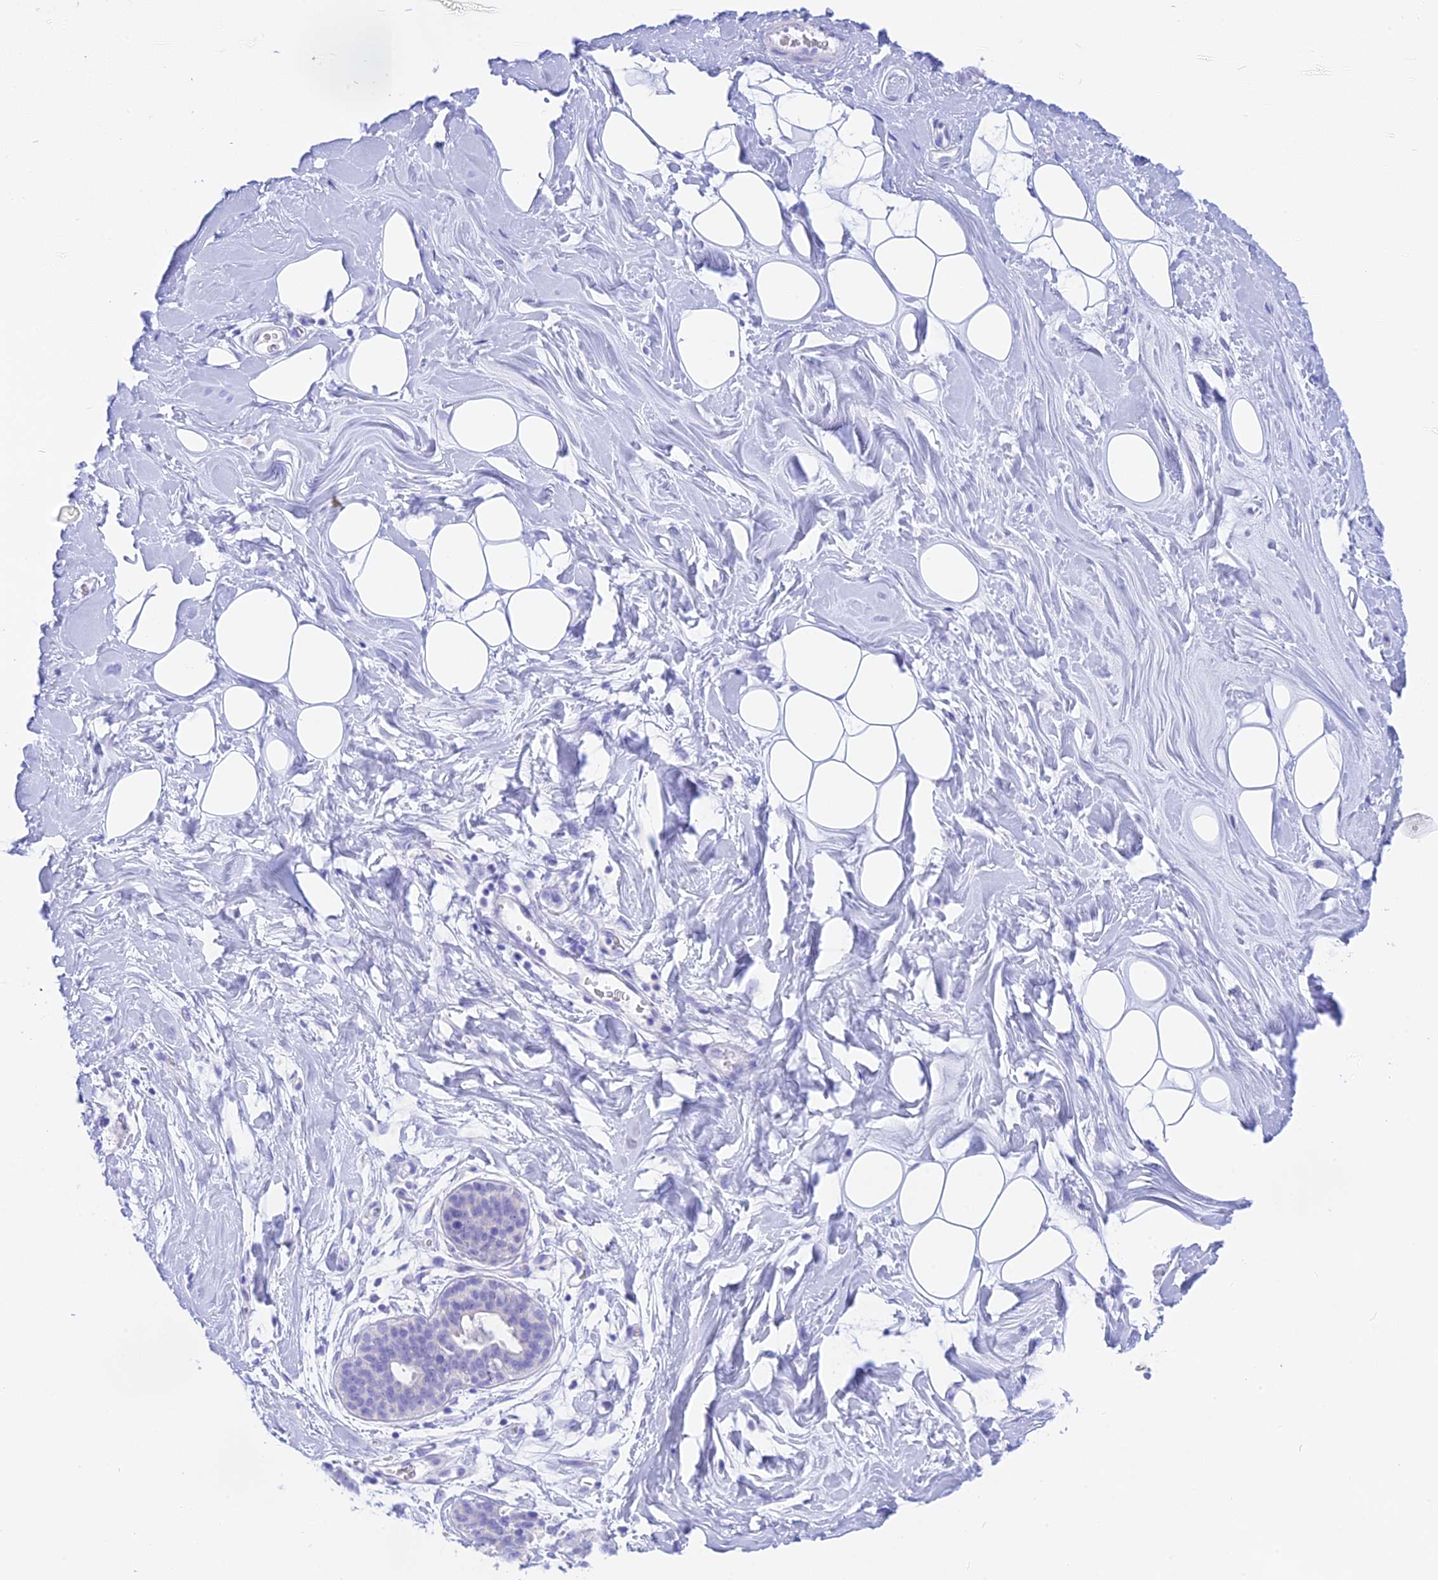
{"staining": {"intensity": "negative", "quantity": "none", "location": "none"}, "tissue": "adipose tissue", "cell_type": "Adipocytes", "image_type": "normal", "snomed": [{"axis": "morphology", "description": "Normal tissue, NOS"}, {"axis": "topography", "description": "Breast"}], "caption": "The histopathology image exhibits no staining of adipocytes in unremarkable adipose tissue. (DAB (3,3'-diaminobenzidine) IHC visualized using brightfield microscopy, high magnification).", "gene": "ISCA1", "patient": {"sex": "female", "age": 26}}